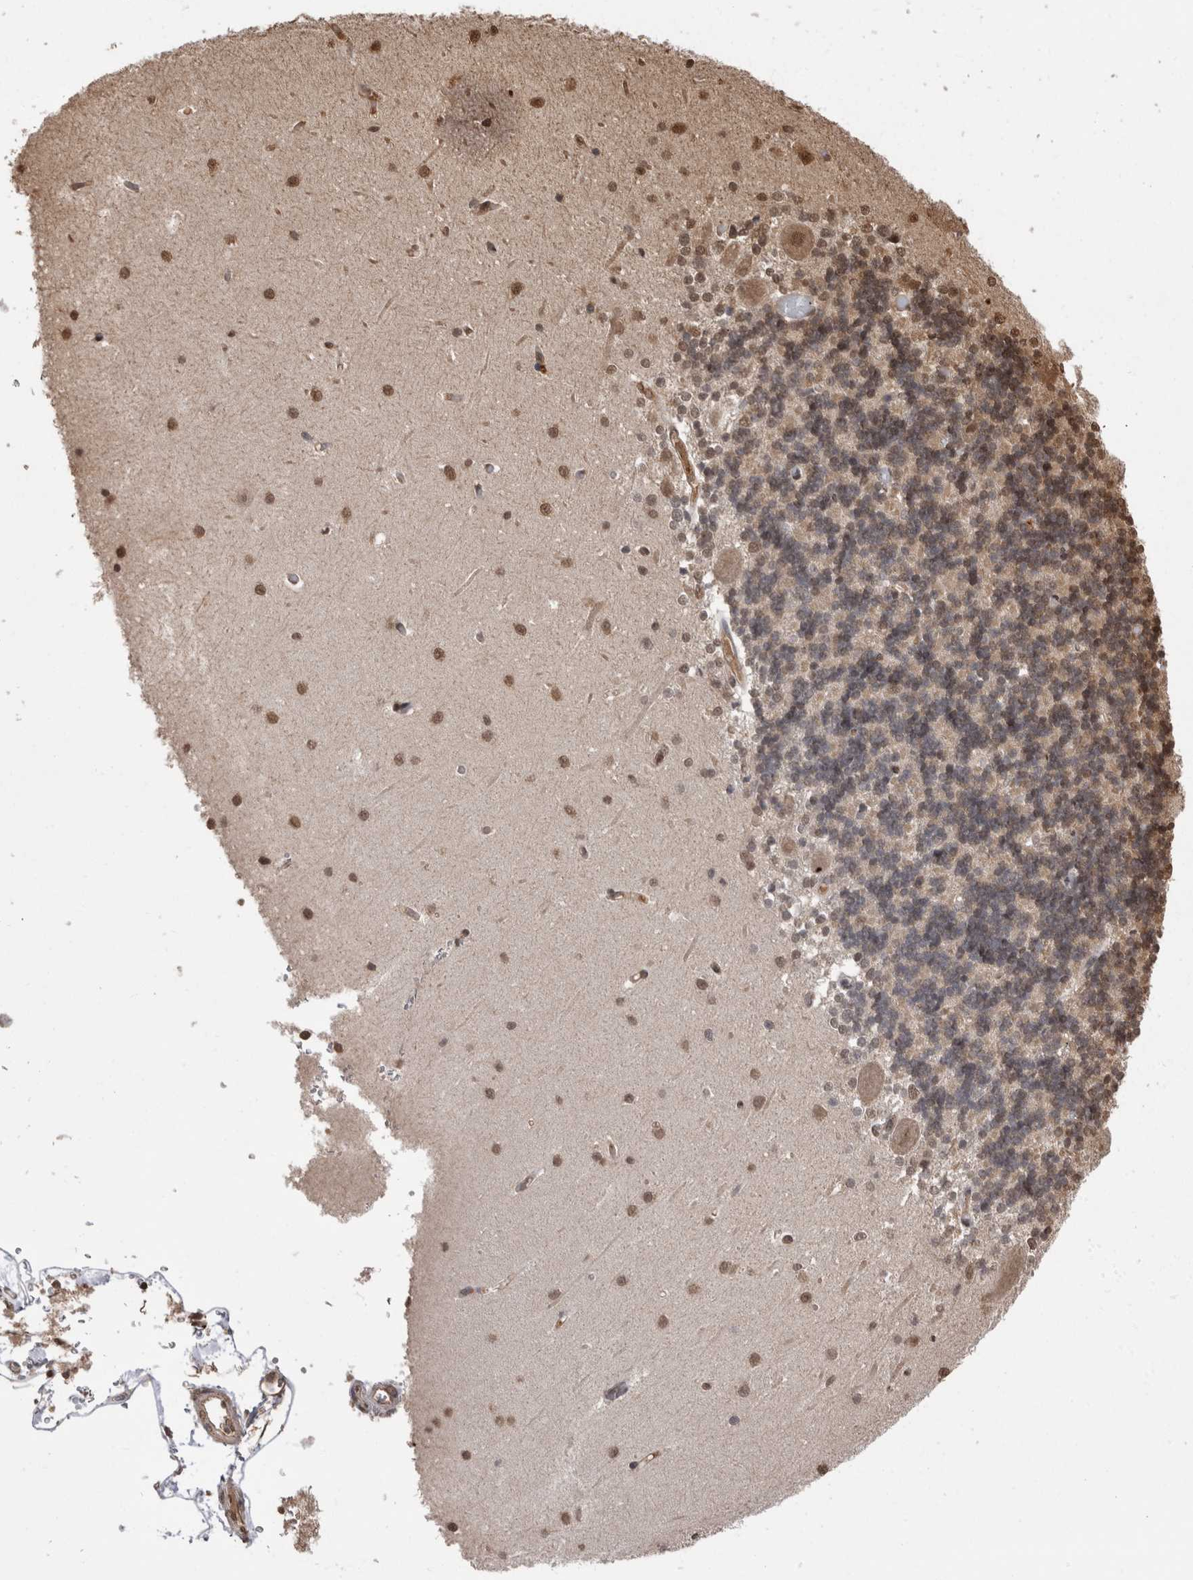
{"staining": {"intensity": "weak", "quantity": "25%-75%", "location": "nuclear"}, "tissue": "cerebellum", "cell_type": "Cells in granular layer", "image_type": "normal", "snomed": [{"axis": "morphology", "description": "Normal tissue, NOS"}, {"axis": "topography", "description": "Cerebellum"}], "caption": "This is an image of IHC staining of benign cerebellum, which shows weak expression in the nuclear of cells in granular layer.", "gene": "PAK4", "patient": {"sex": "male", "age": 37}}